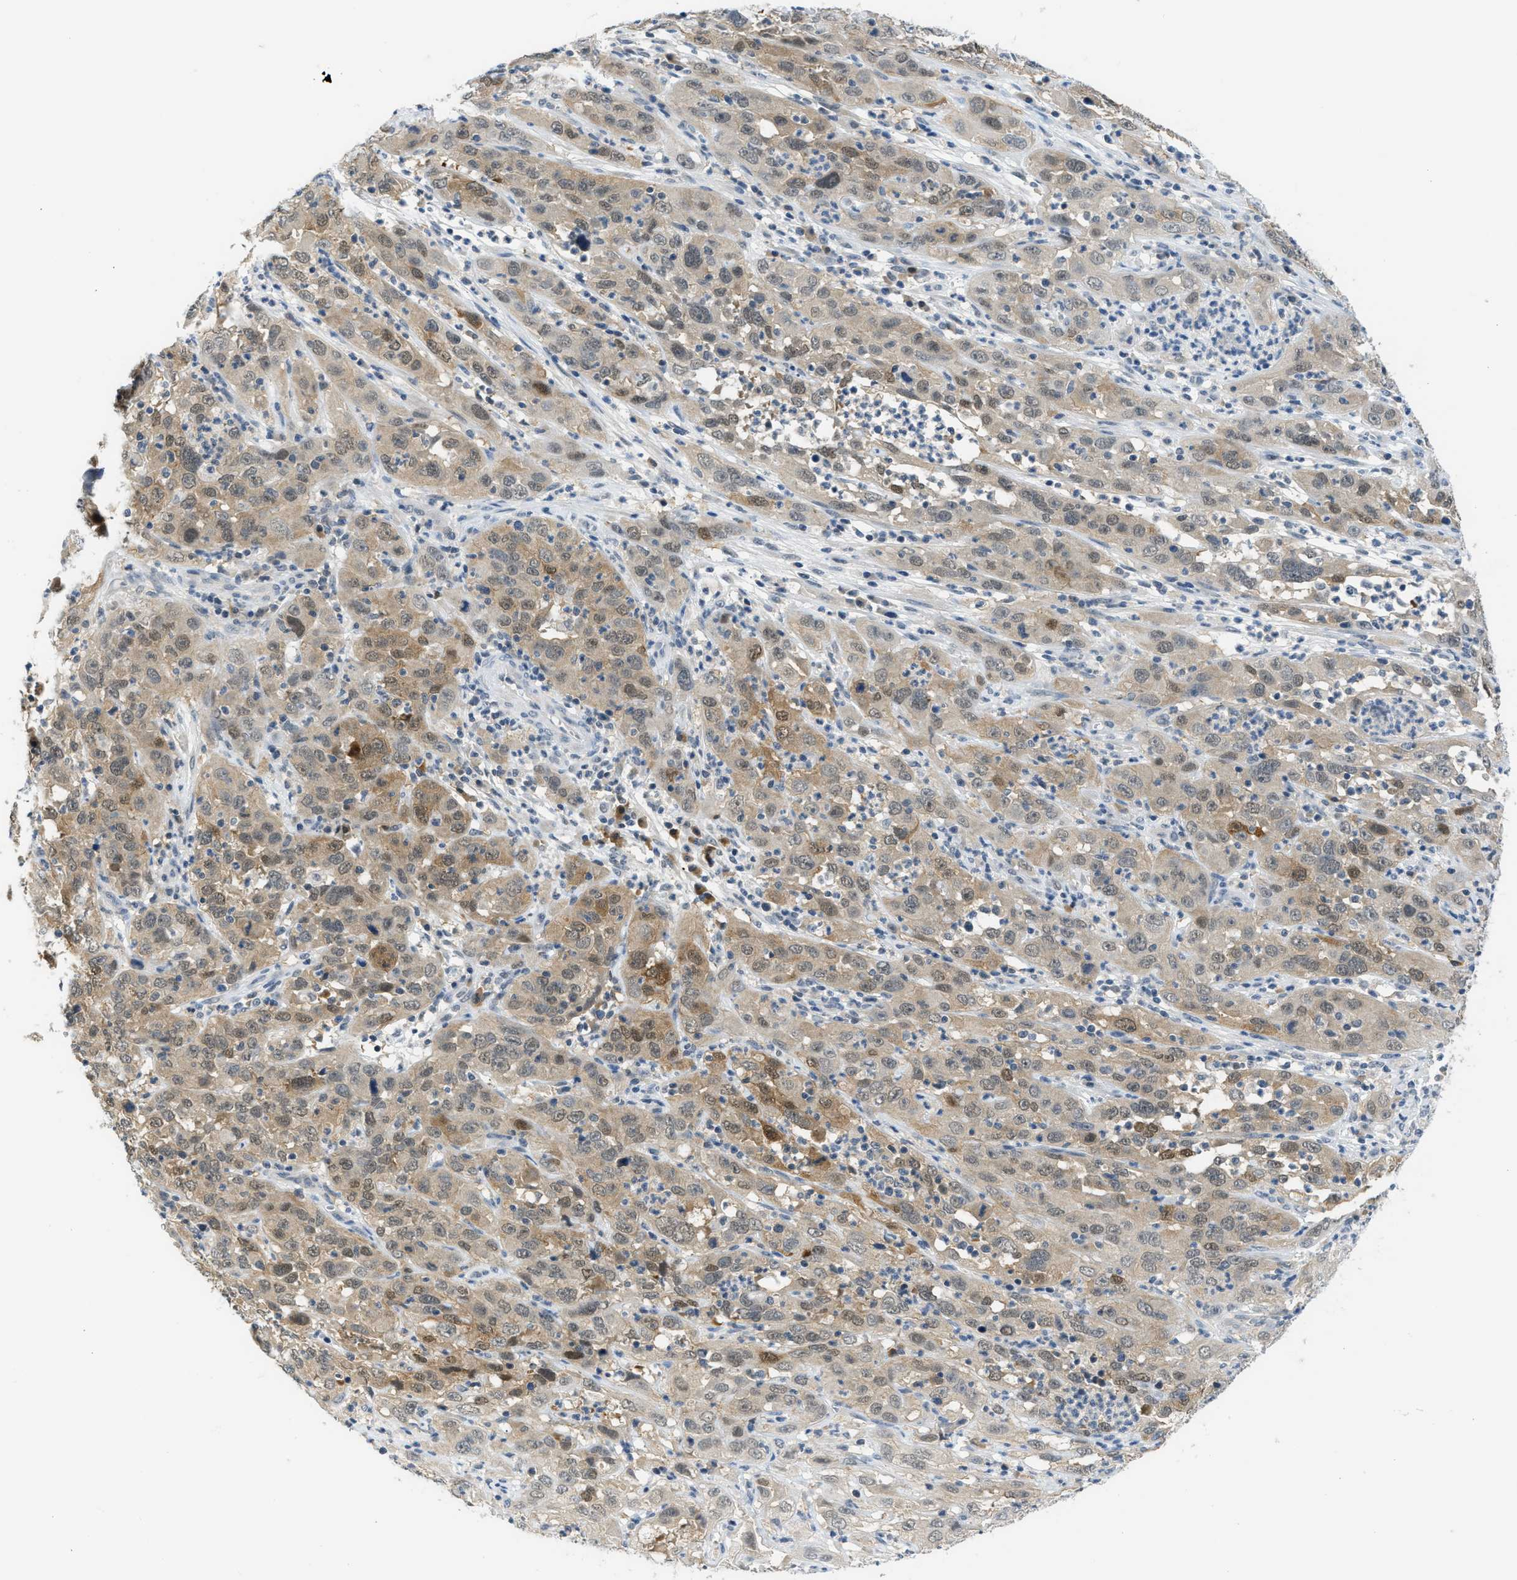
{"staining": {"intensity": "moderate", "quantity": ">75%", "location": "cytoplasmic/membranous,nuclear"}, "tissue": "cervical cancer", "cell_type": "Tumor cells", "image_type": "cancer", "snomed": [{"axis": "morphology", "description": "Squamous cell carcinoma, NOS"}, {"axis": "topography", "description": "Cervix"}], "caption": "Immunohistochemical staining of cervical squamous cell carcinoma shows moderate cytoplasmic/membranous and nuclear protein positivity in approximately >75% of tumor cells.", "gene": "PSAT1", "patient": {"sex": "female", "age": 32}}